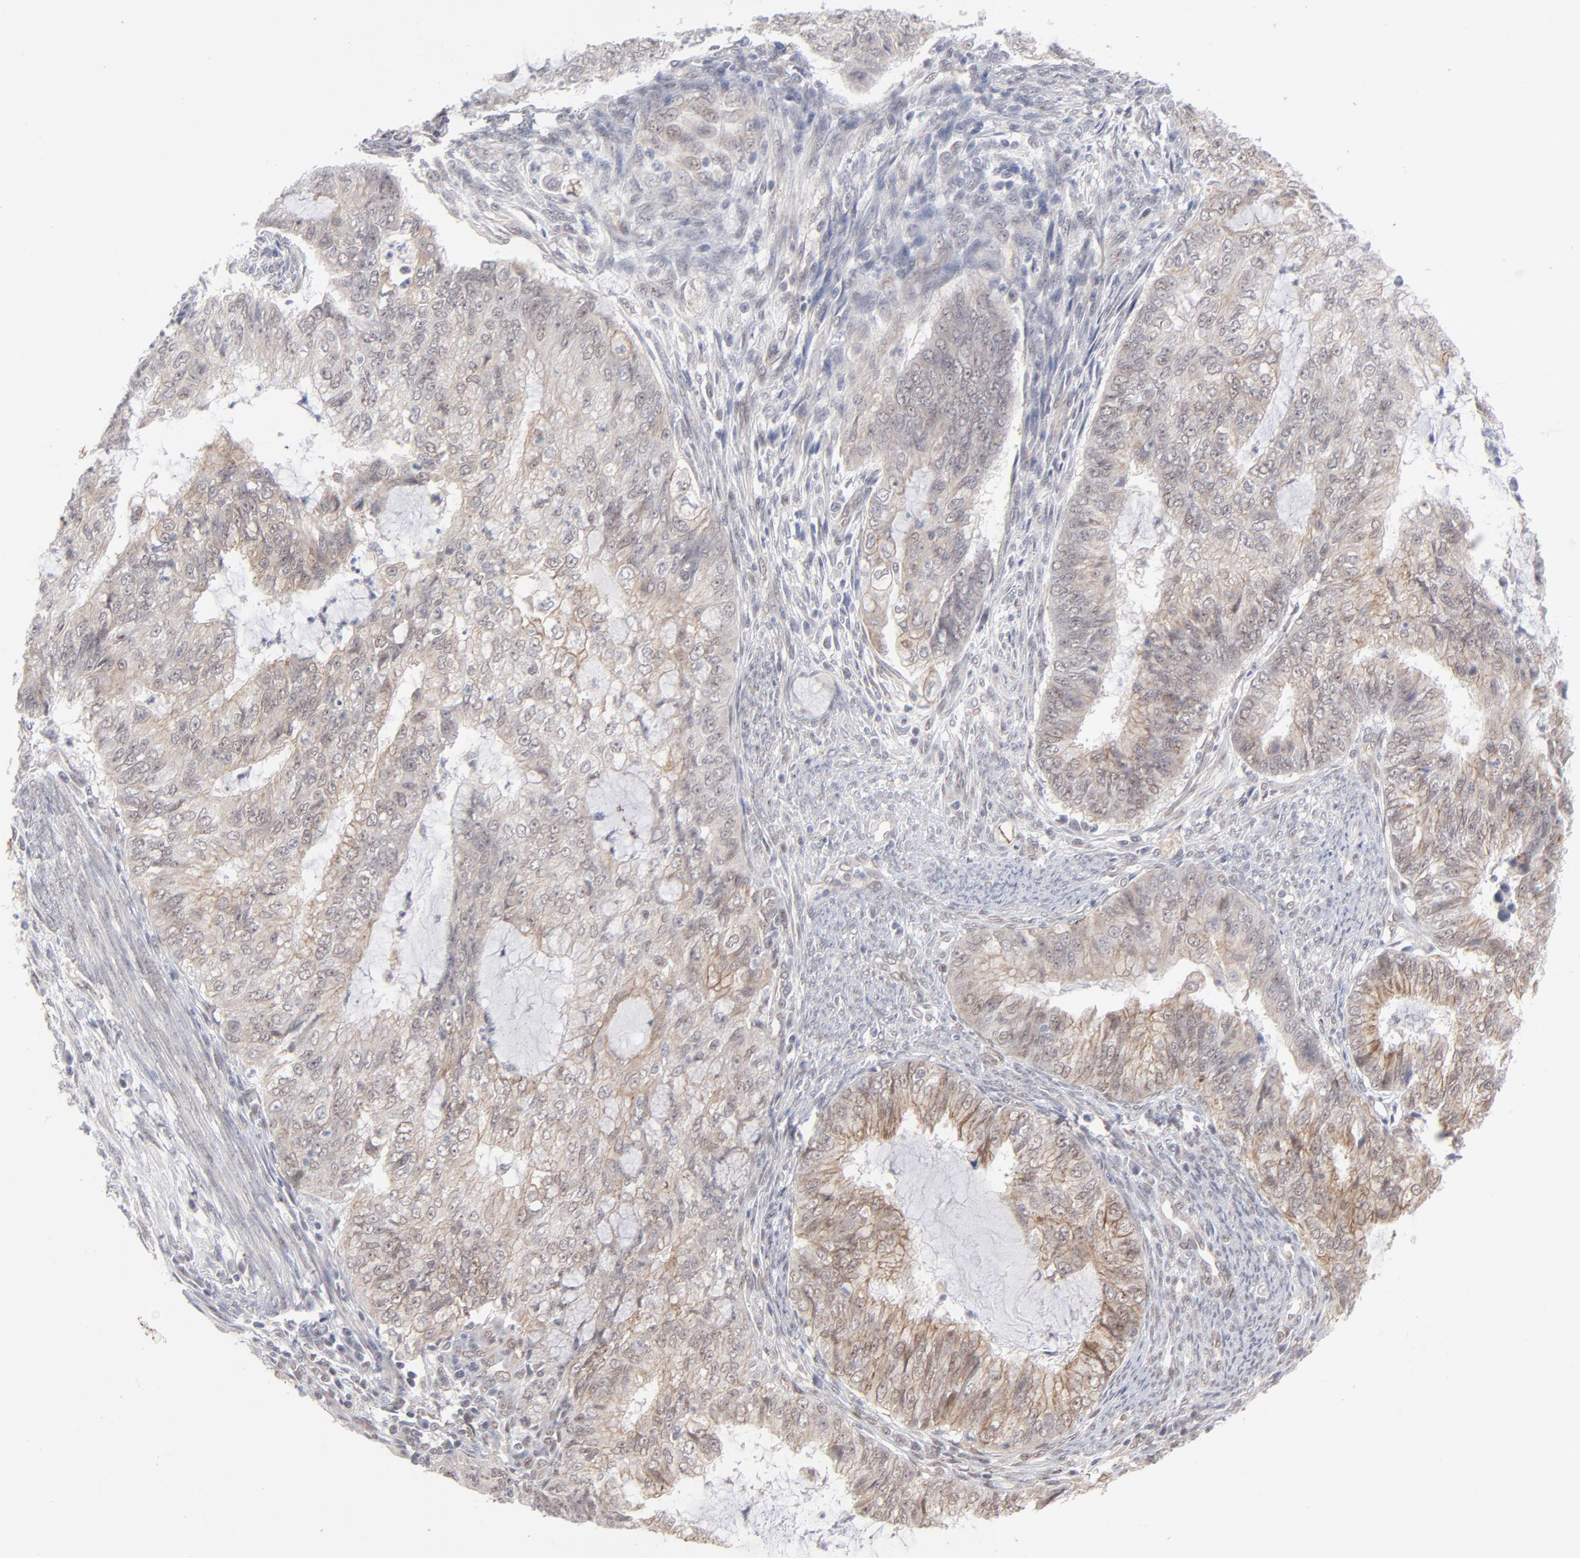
{"staining": {"intensity": "moderate", "quantity": ">75%", "location": "cytoplasmic/membranous,nuclear"}, "tissue": "endometrial cancer", "cell_type": "Tumor cells", "image_type": "cancer", "snomed": [{"axis": "morphology", "description": "Adenocarcinoma, NOS"}, {"axis": "topography", "description": "Endometrium"}], "caption": "Endometrial cancer (adenocarcinoma) was stained to show a protein in brown. There is medium levels of moderate cytoplasmic/membranous and nuclear staining in about >75% of tumor cells. The staining was performed using DAB, with brown indicating positive protein expression. Nuclei are stained blue with hematoxylin.", "gene": "NBN", "patient": {"sex": "female", "age": 75}}